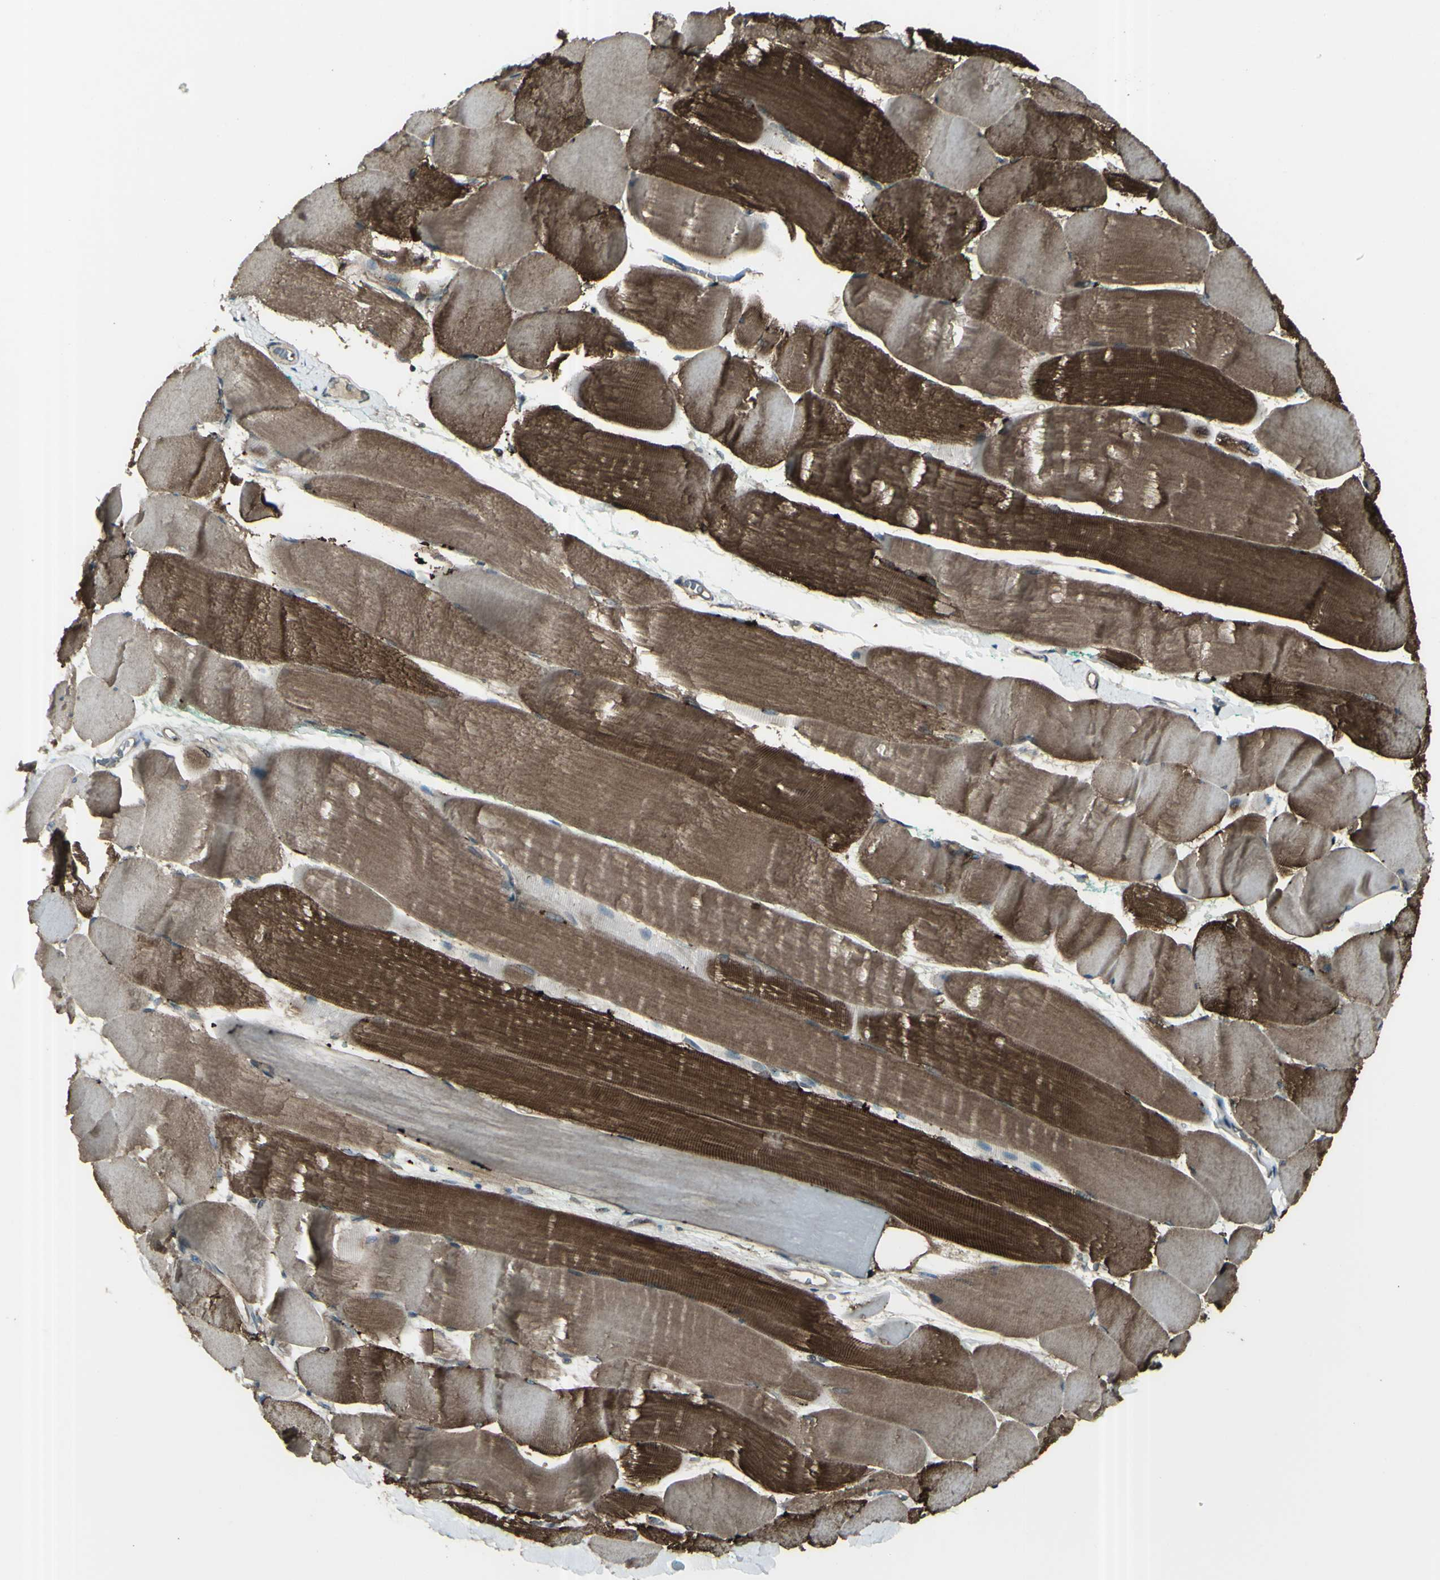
{"staining": {"intensity": "strong", "quantity": "25%-75%", "location": "cytoplasmic/membranous"}, "tissue": "skeletal muscle", "cell_type": "Myocytes", "image_type": "normal", "snomed": [{"axis": "morphology", "description": "Normal tissue, NOS"}, {"axis": "morphology", "description": "Squamous cell carcinoma, NOS"}, {"axis": "topography", "description": "Skeletal muscle"}], "caption": "DAB immunohistochemical staining of benign human skeletal muscle demonstrates strong cytoplasmic/membranous protein expression in about 25%-75% of myocytes. (DAB IHC, brown staining for protein, blue staining for nuclei).", "gene": "GNAS", "patient": {"sex": "male", "age": 51}}